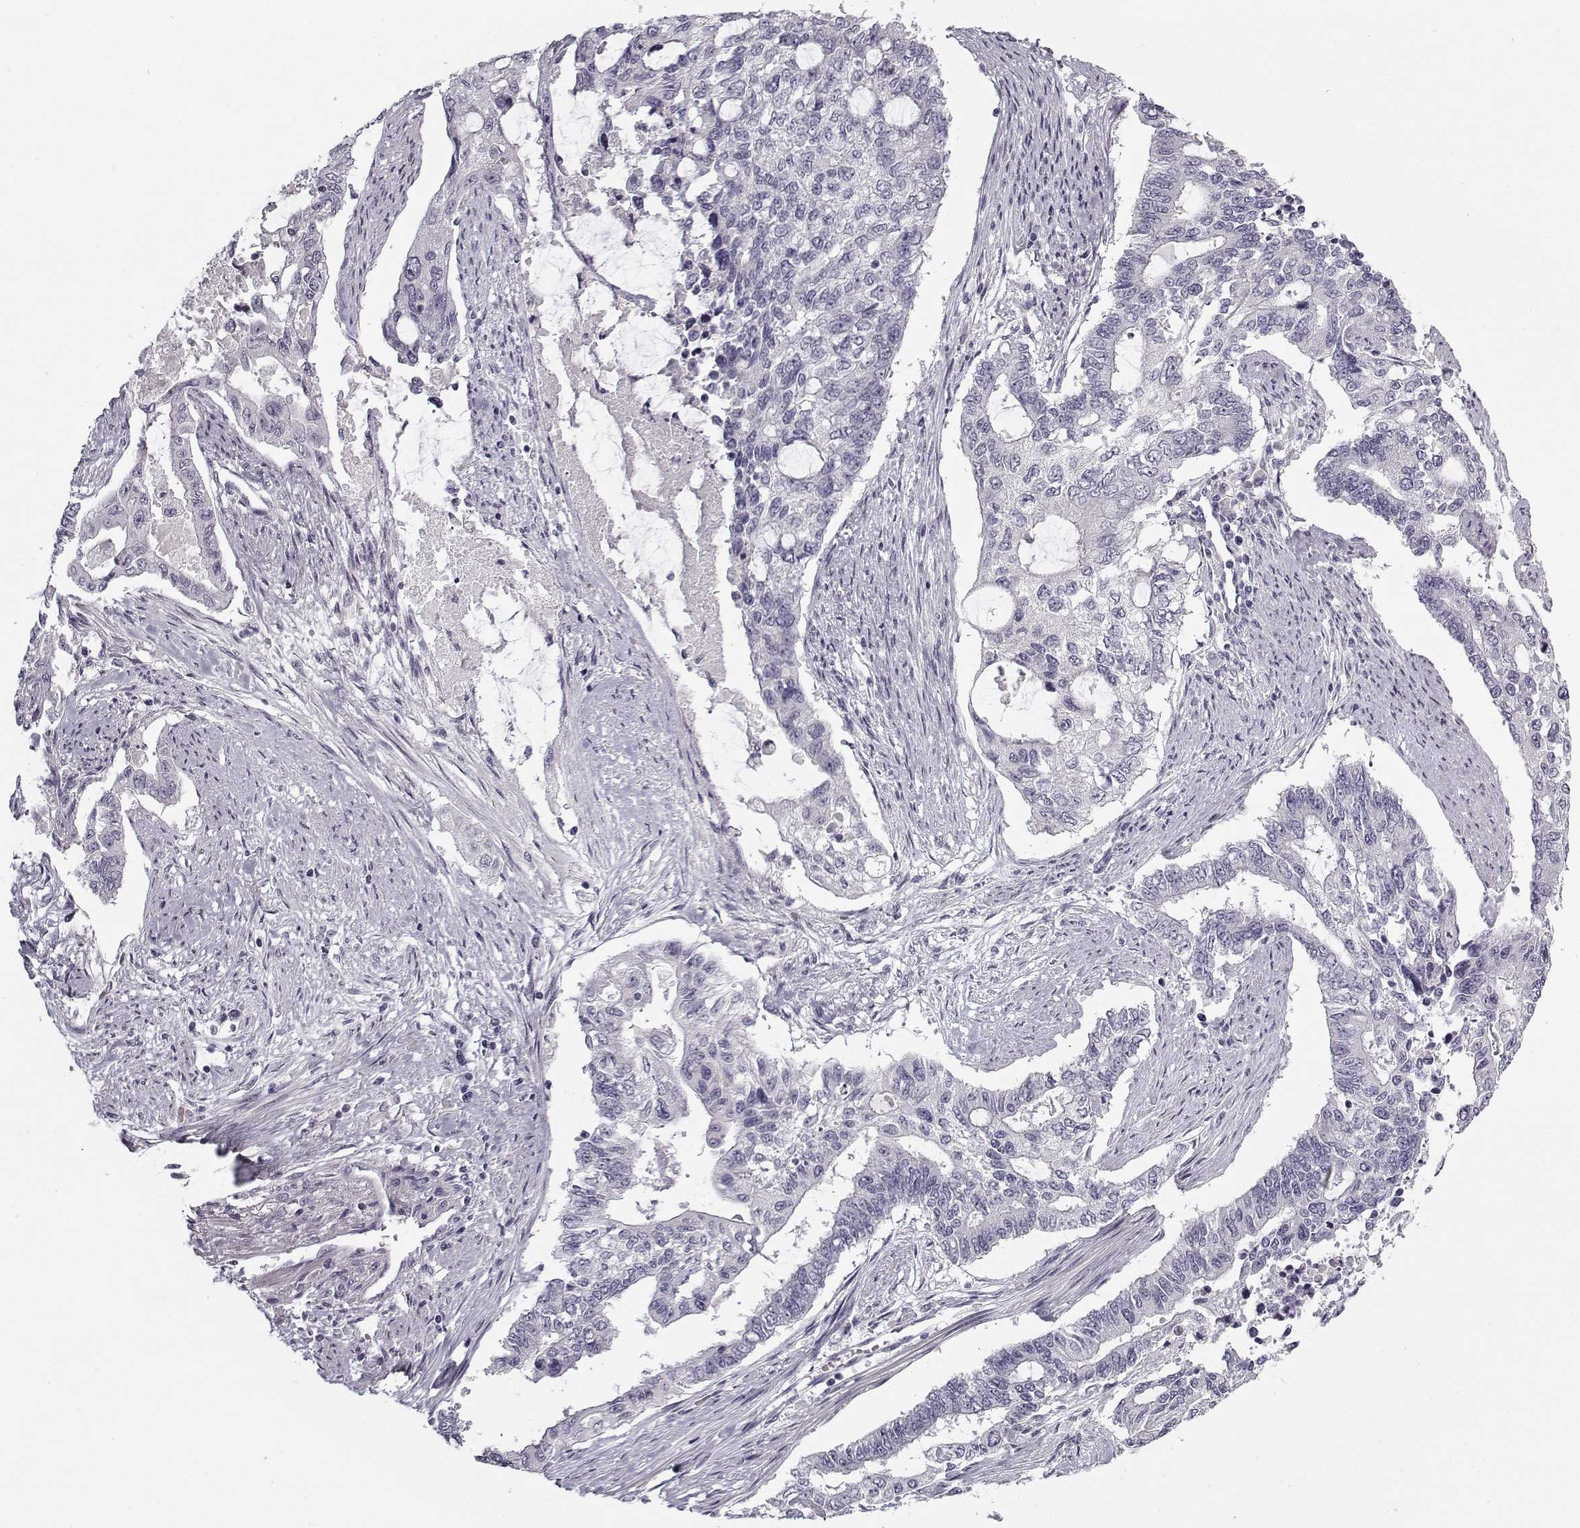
{"staining": {"intensity": "negative", "quantity": "none", "location": "none"}, "tissue": "endometrial cancer", "cell_type": "Tumor cells", "image_type": "cancer", "snomed": [{"axis": "morphology", "description": "Adenocarcinoma, NOS"}, {"axis": "topography", "description": "Uterus"}], "caption": "There is no significant positivity in tumor cells of endometrial adenocarcinoma.", "gene": "SNCA", "patient": {"sex": "female", "age": 59}}